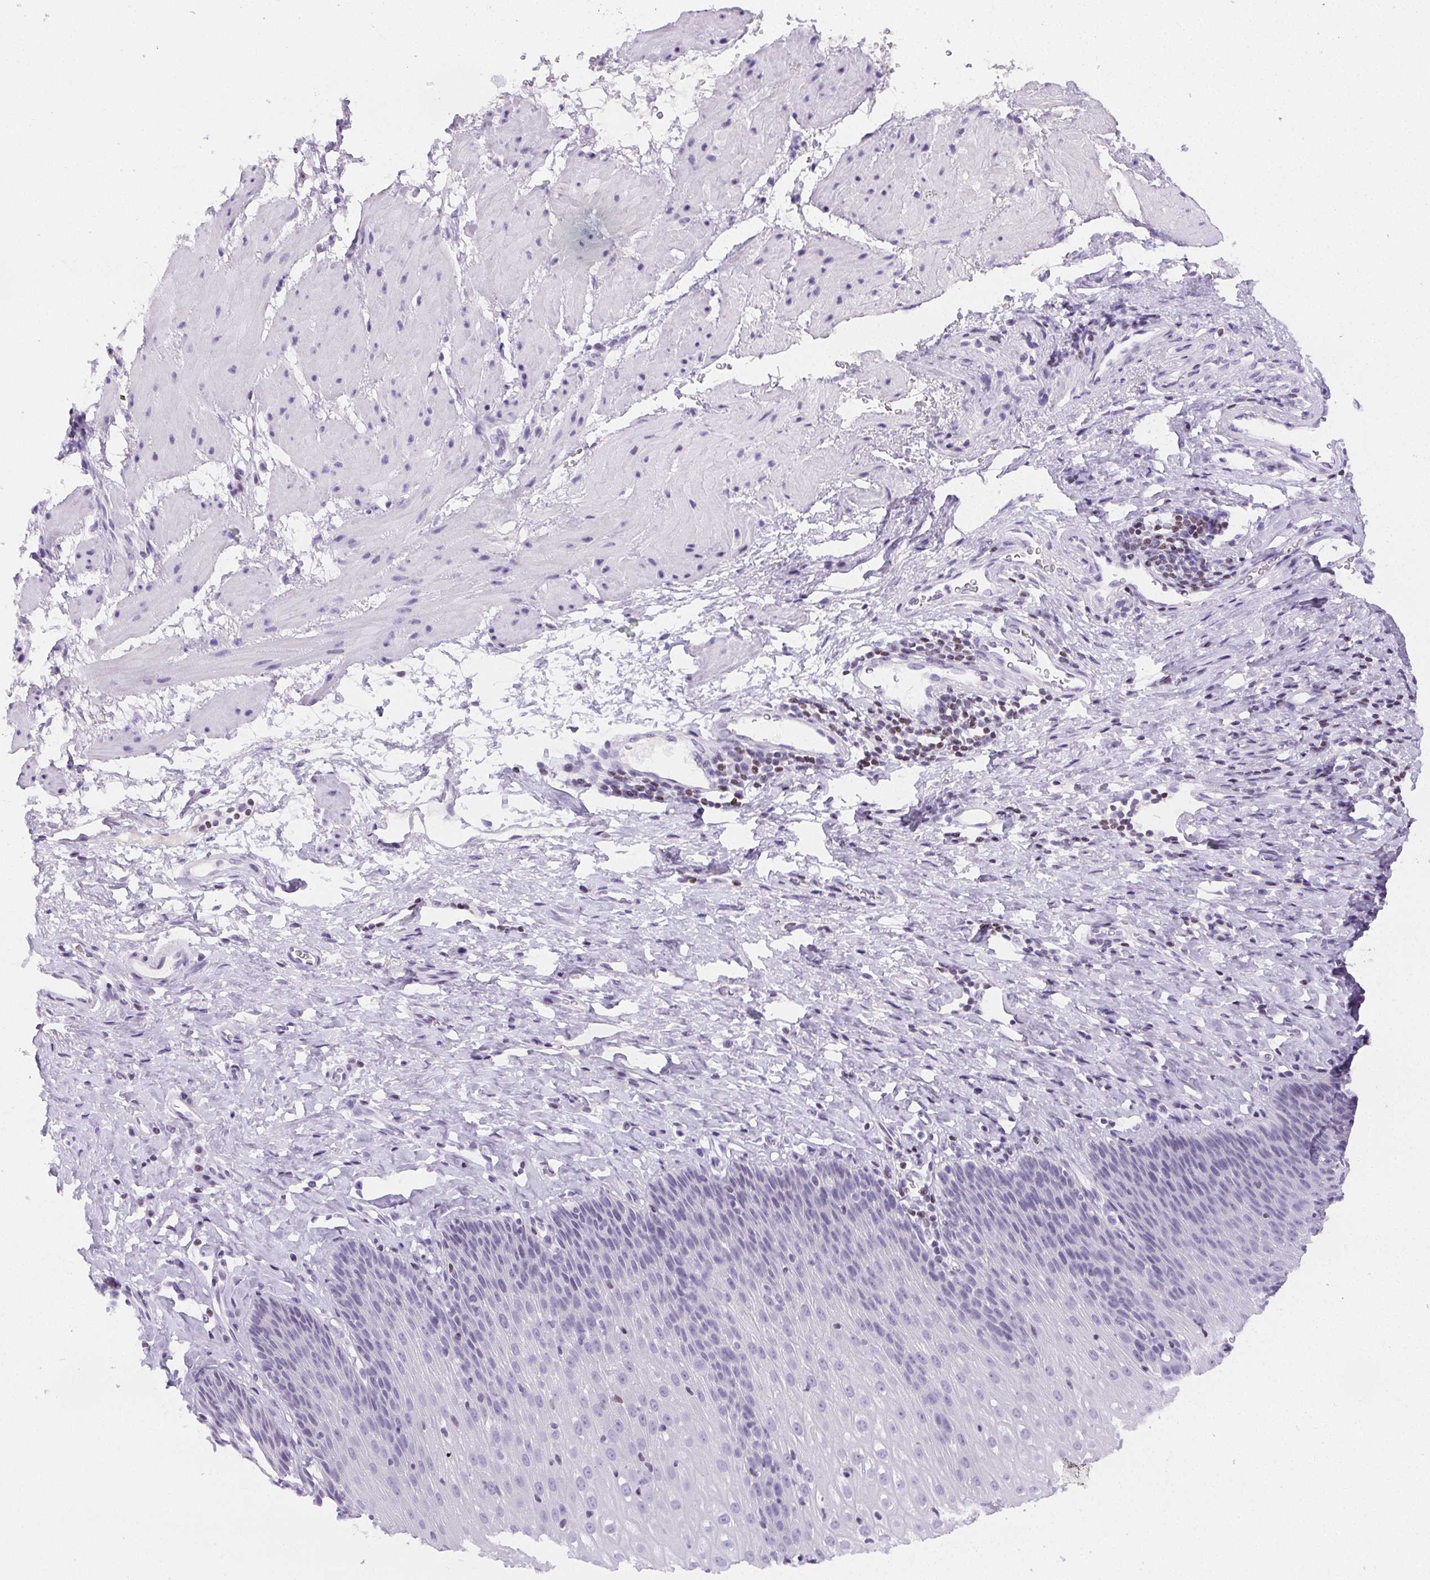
{"staining": {"intensity": "negative", "quantity": "none", "location": "none"}, "tissue": "esophagus", "cell_type": "Squamous epithelial cells", "image_type": "normal", "snomed": [{"axis": "morphology", "description": "Normal tissue, NOS"}, {"axis": "topography", "description": "Esophagus"}], "caption": "IHC photomicrograph of unremarkable esophagus: esophagus stained with DAB (3,3'-diaminobenzidine) displays no significant protein positivity in squamous epithelial cells.", "gene": "BEND2", "patient": {"sex": "female", "age": 61}}